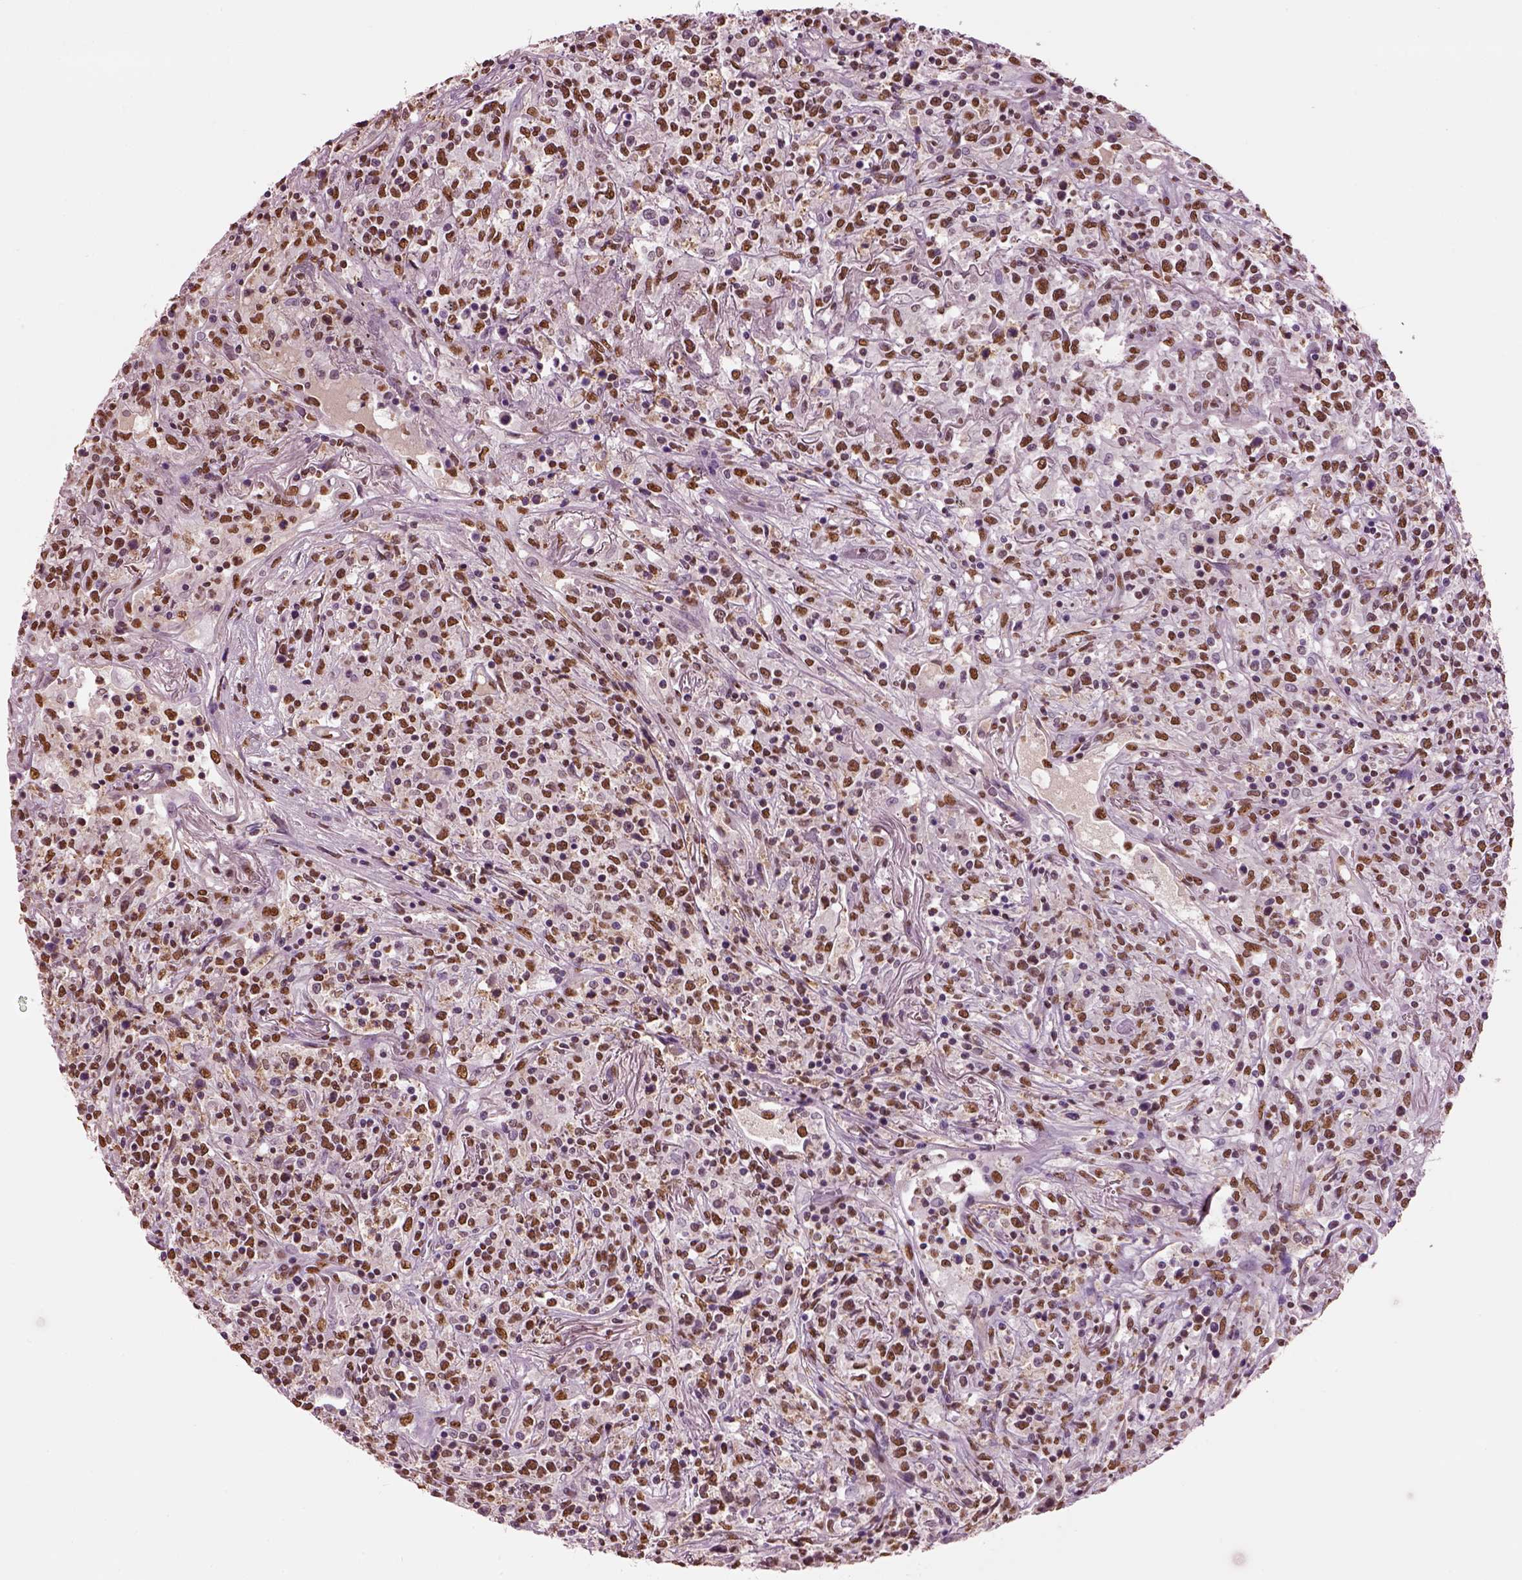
{"staining": {"intensity": "moderate", "quantity": ">75%", "location": "nuclear"}, "tissue": "lymphoma", "cell_type": "Tumor cells", "image_type": "cancer", "snomed": [{"axis": "morphology", "description": "Malignant lymphoma, non-Hodgkin's type, High grade"}, {"axis": "topography", "description": "Lung"}], "caption": "Immunohistochemical staining of human lymphoma exhibits moderate nuclear protein expression in about >75% of tumor cells.", "gene": "DDX3X", "patient": {"sex": "male", "age": 79}}